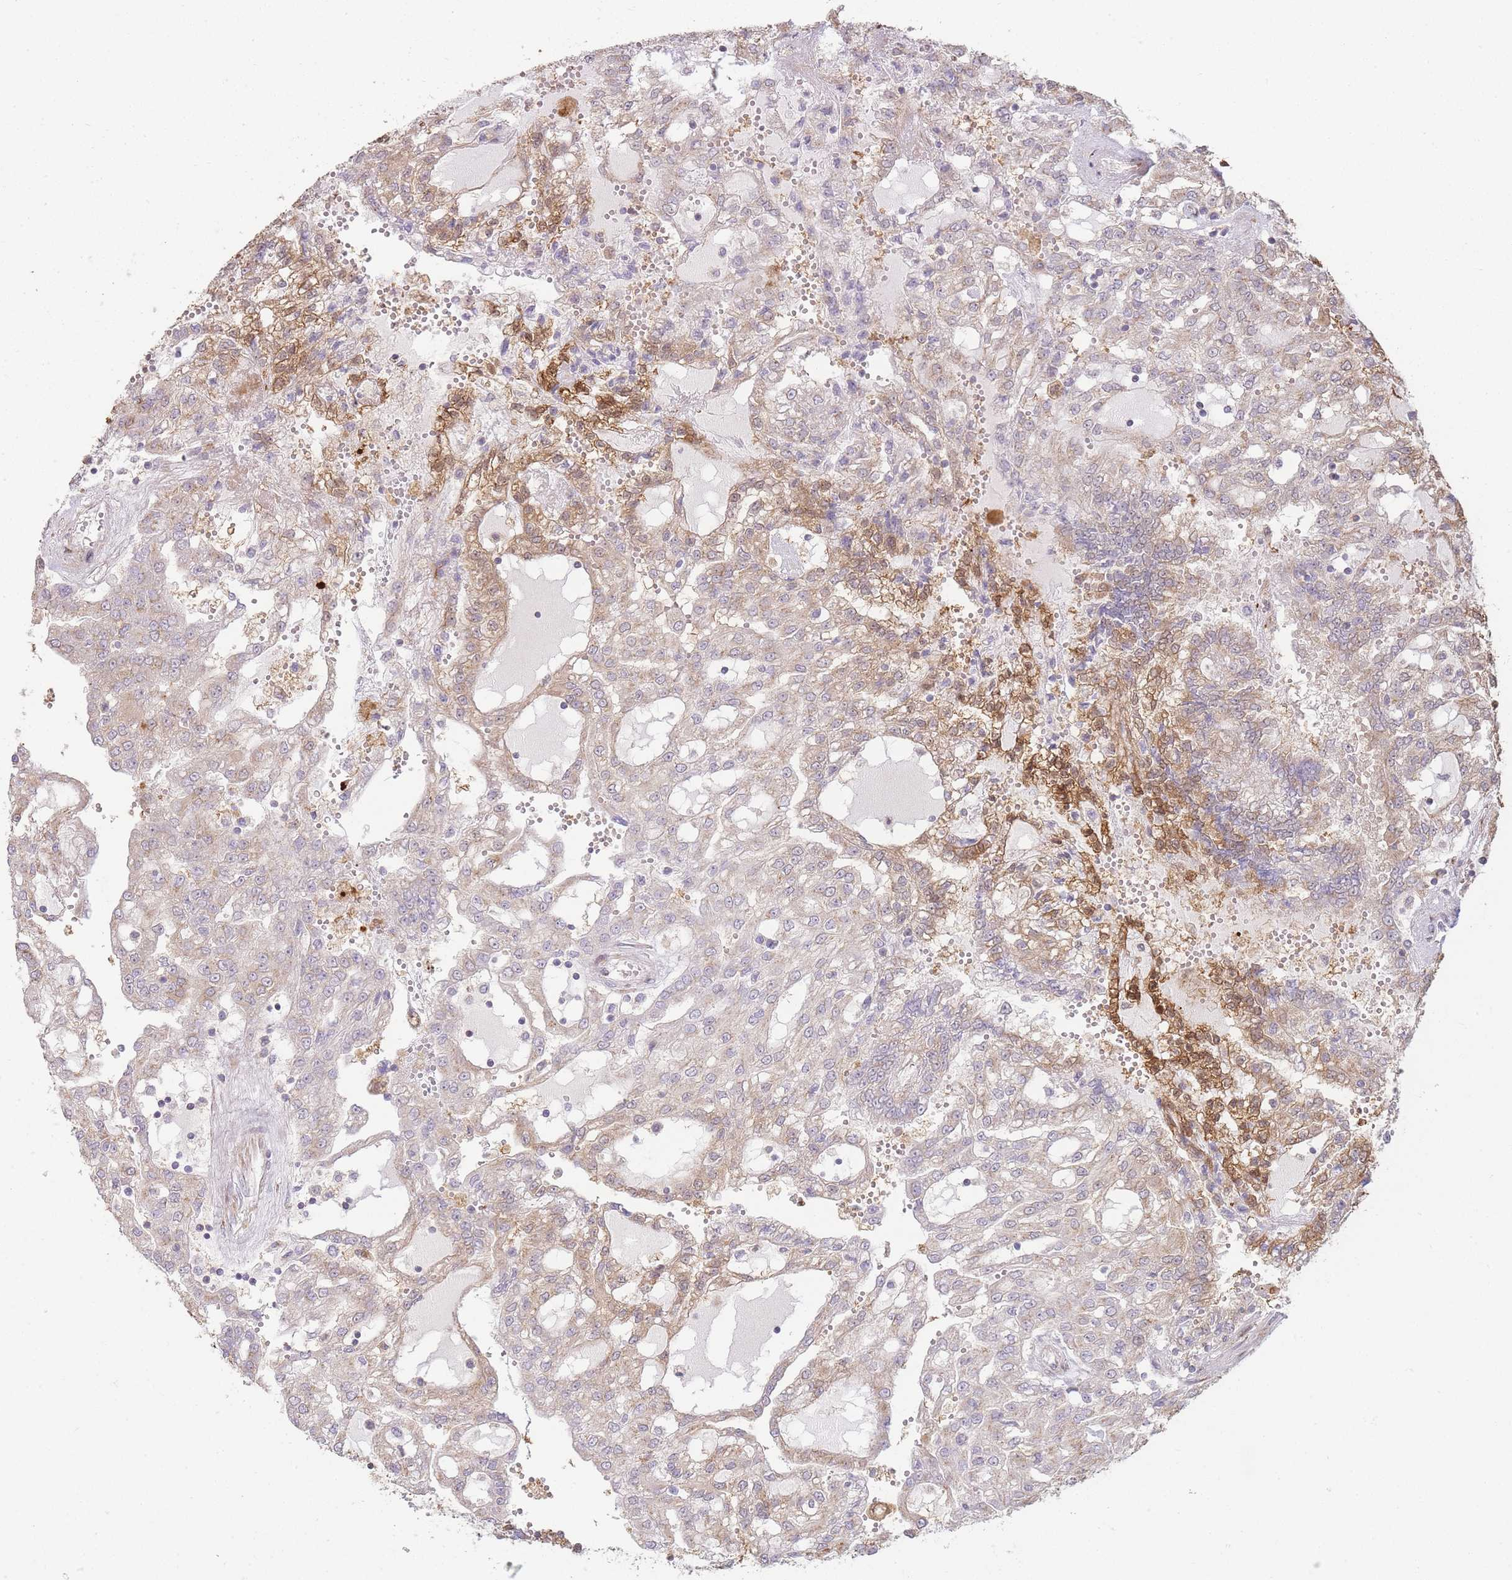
{"staining": {"intensity": "moderate", "quantity": "25%-75%", "location": "cytoplasmic/membranous"}, "tissue": "renal cancer", "cell_type": "Tumor cells", "image_type": "cancer", "snomed": [{"axis": "morphology", "description": "Adenocarcinoma, NOS"}, {"axis": "topography", "description": "Kidney"}], "caption": "Immunohistochemical staining of human adenocarcinoma (renal) displays moderate cytoplasmic/membranous protein expression in about 25%-75% of tumor cells.", "gene": "PPP3R2", "patient": {"sex": "male", "age": 63}}